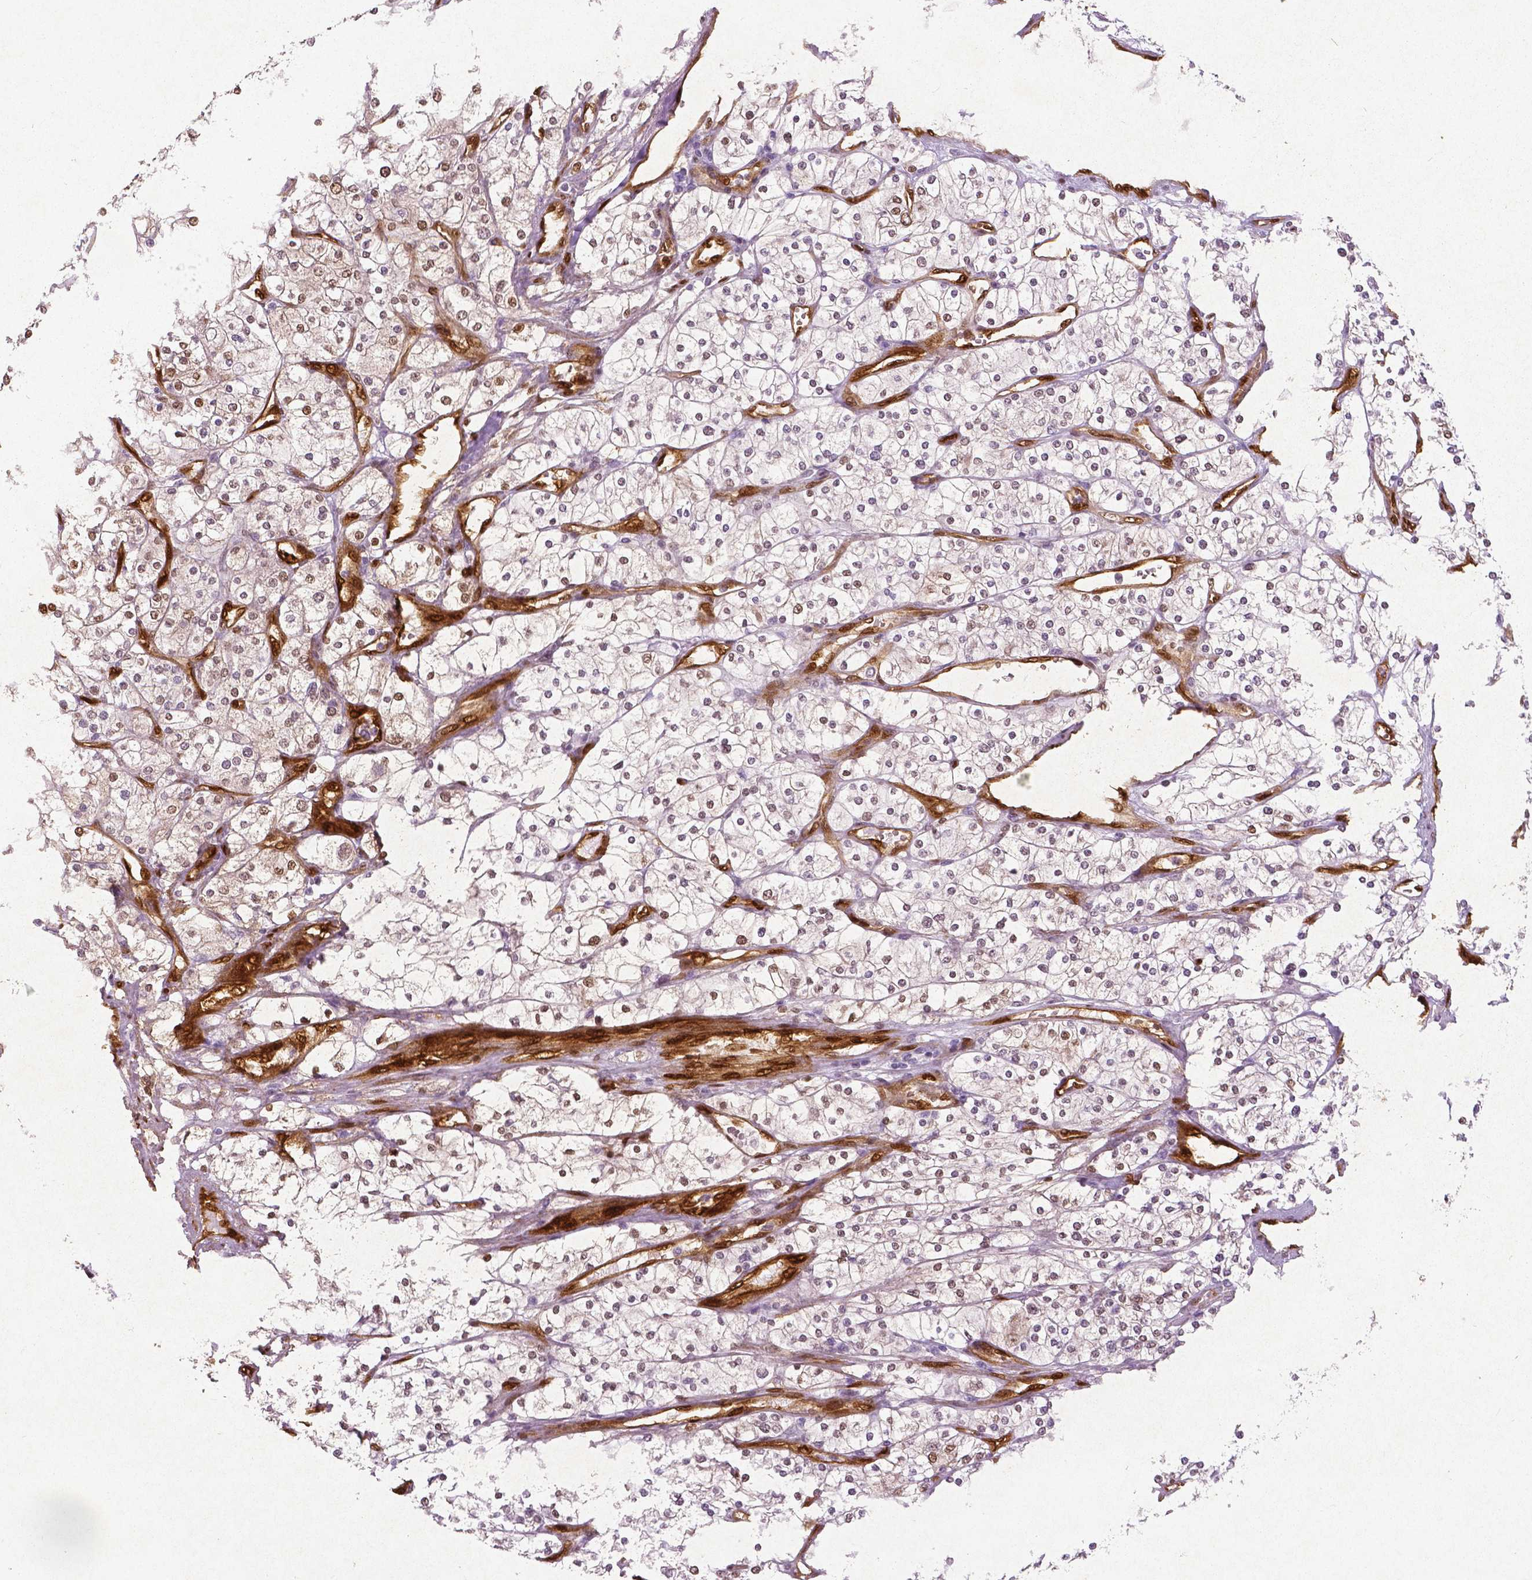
{"staining": {"intensity": "weak", "quantity": "<25%", "location": "cytoplasmic/membranous,nuclear"}, "tissue": "renal cancer", "cell_type": "Tumor cells", "image_type": "cancer", "snomed": [{"axis": "morphology", "description": "Adenocarcinoma, NOS"}, {"axis": "topography", "description": "Kidney"}], "caption": "There is no significant expression in tumor cells of renal cancer (adenocarcinoma). (DAB (3,3'-diaminobenzidine) immunohistochemistry (IHC) with hematoxylin counter stain).", "gene": "WWTR1", "patient": {"sex": "male", "age": 80}}